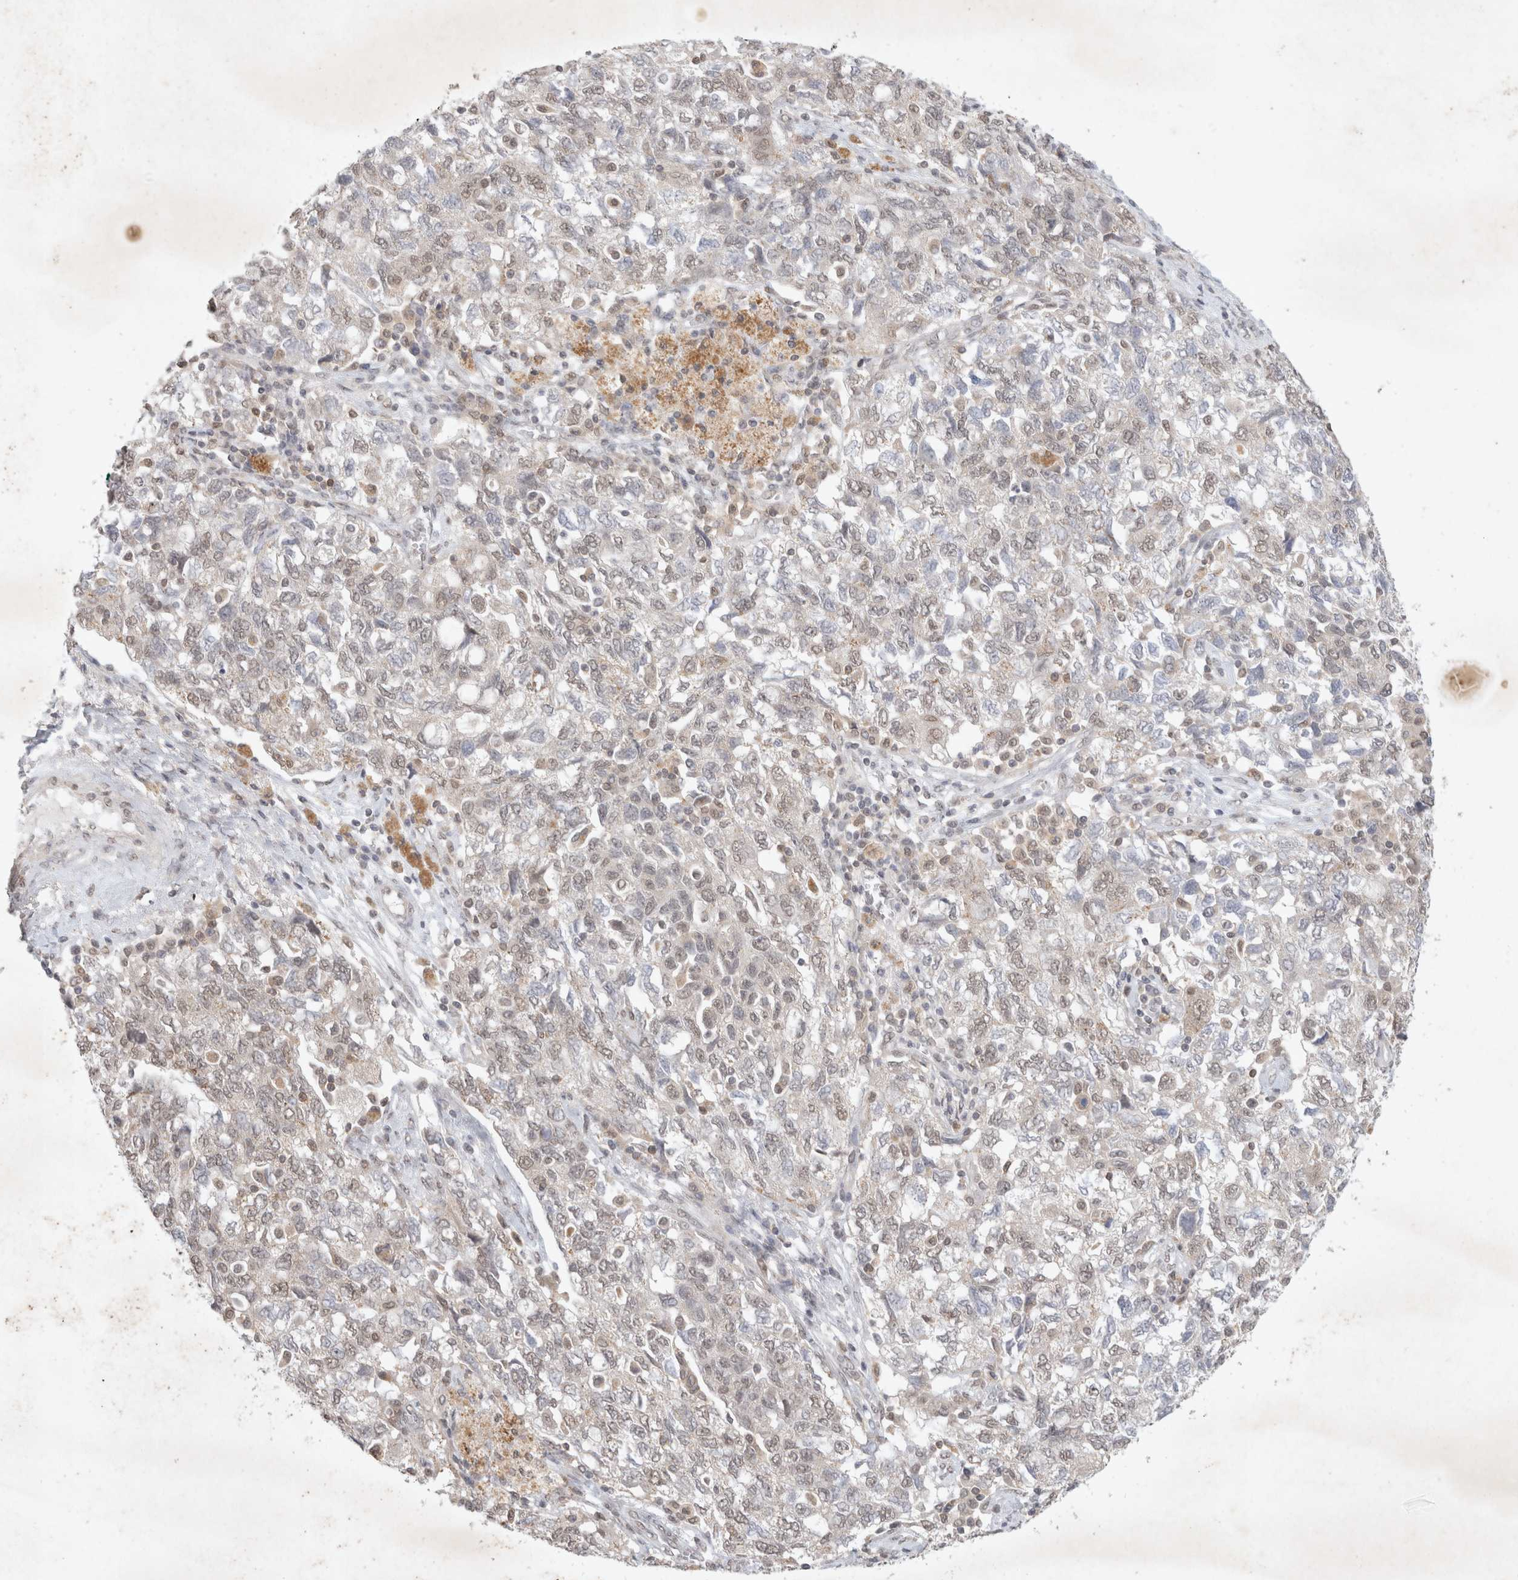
{"staining": {"intensity": "weak", "quantity": "25%-75%", "location": "nuclear"}, "tissue": "ovarian cancer", "cell_type": "Tumor cells", "image_type": "cancer", "snomed": [{"axis": "morphology", "description": "Carcinoma, NOS"}, {"axis": "morphology", "description": "Cystadenocarcinoma, serous, NOS"}, {"axis": "topography", "description": "Ovary"}], "caption": "Weak nuclear protein expression is seen in about 25%-75% of tumor cells in ovarian carcinoma.", "gene": "FBXO42", "patient": {"sex": "female", "age": 69}}